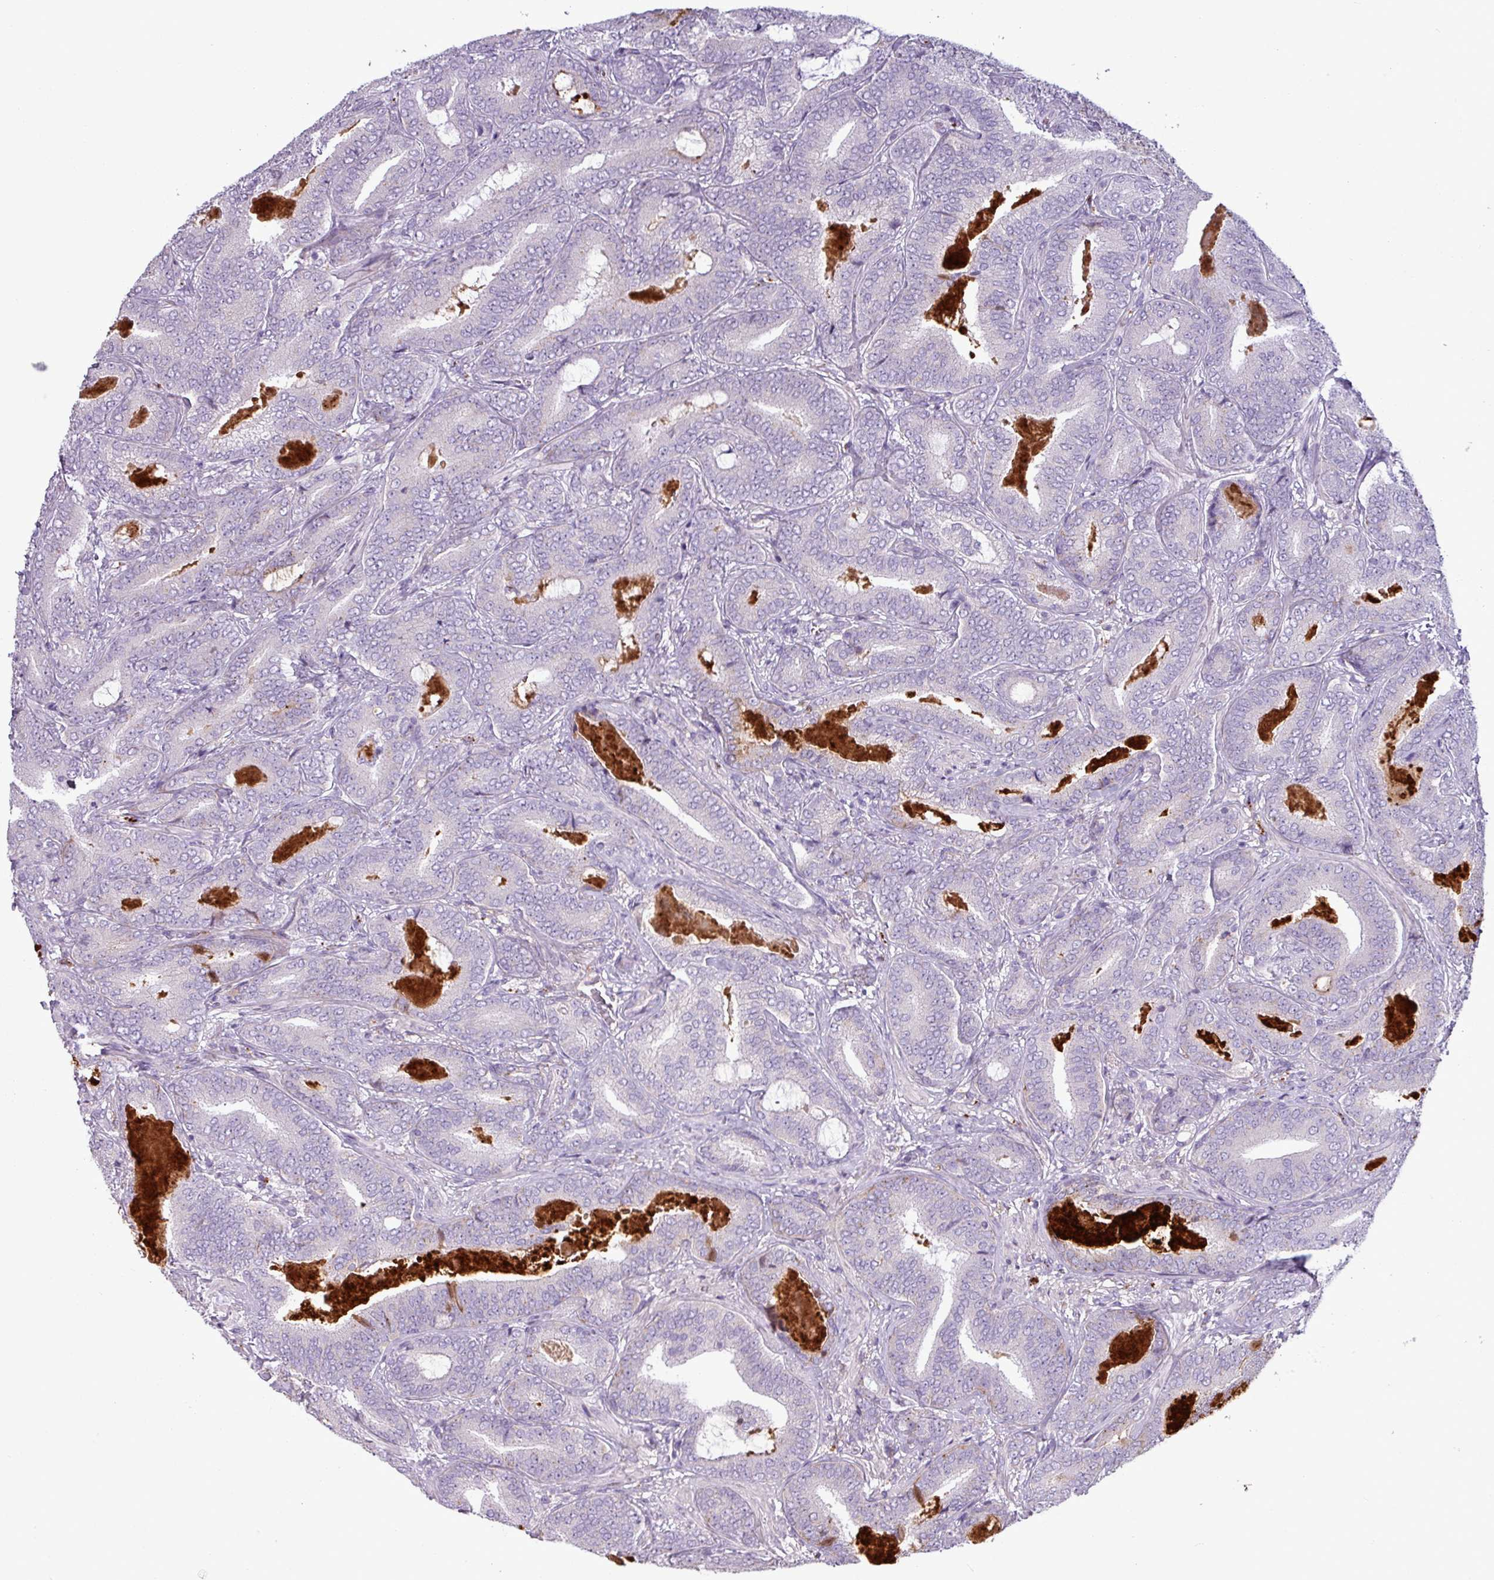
{"staining": {"intensity": "negative", "quantity": "none", "location": "none"}, "tissue": "prostate cancer", "cell_type": "Tumor cells", "image_type": "cancer", "snomed": [{"axis": "morphology", "description": "Adenocarcinoma, Low grade"}, {"axis": "topography", "description": "Prostate and seminal vesicle, NOS"}], "caption": "Image shows no significant protein expression in tumor cells of low-grade adenocarcinoma (prostate).", "gene": "C4B", "patient": {"sex": "male", "age": 61}}